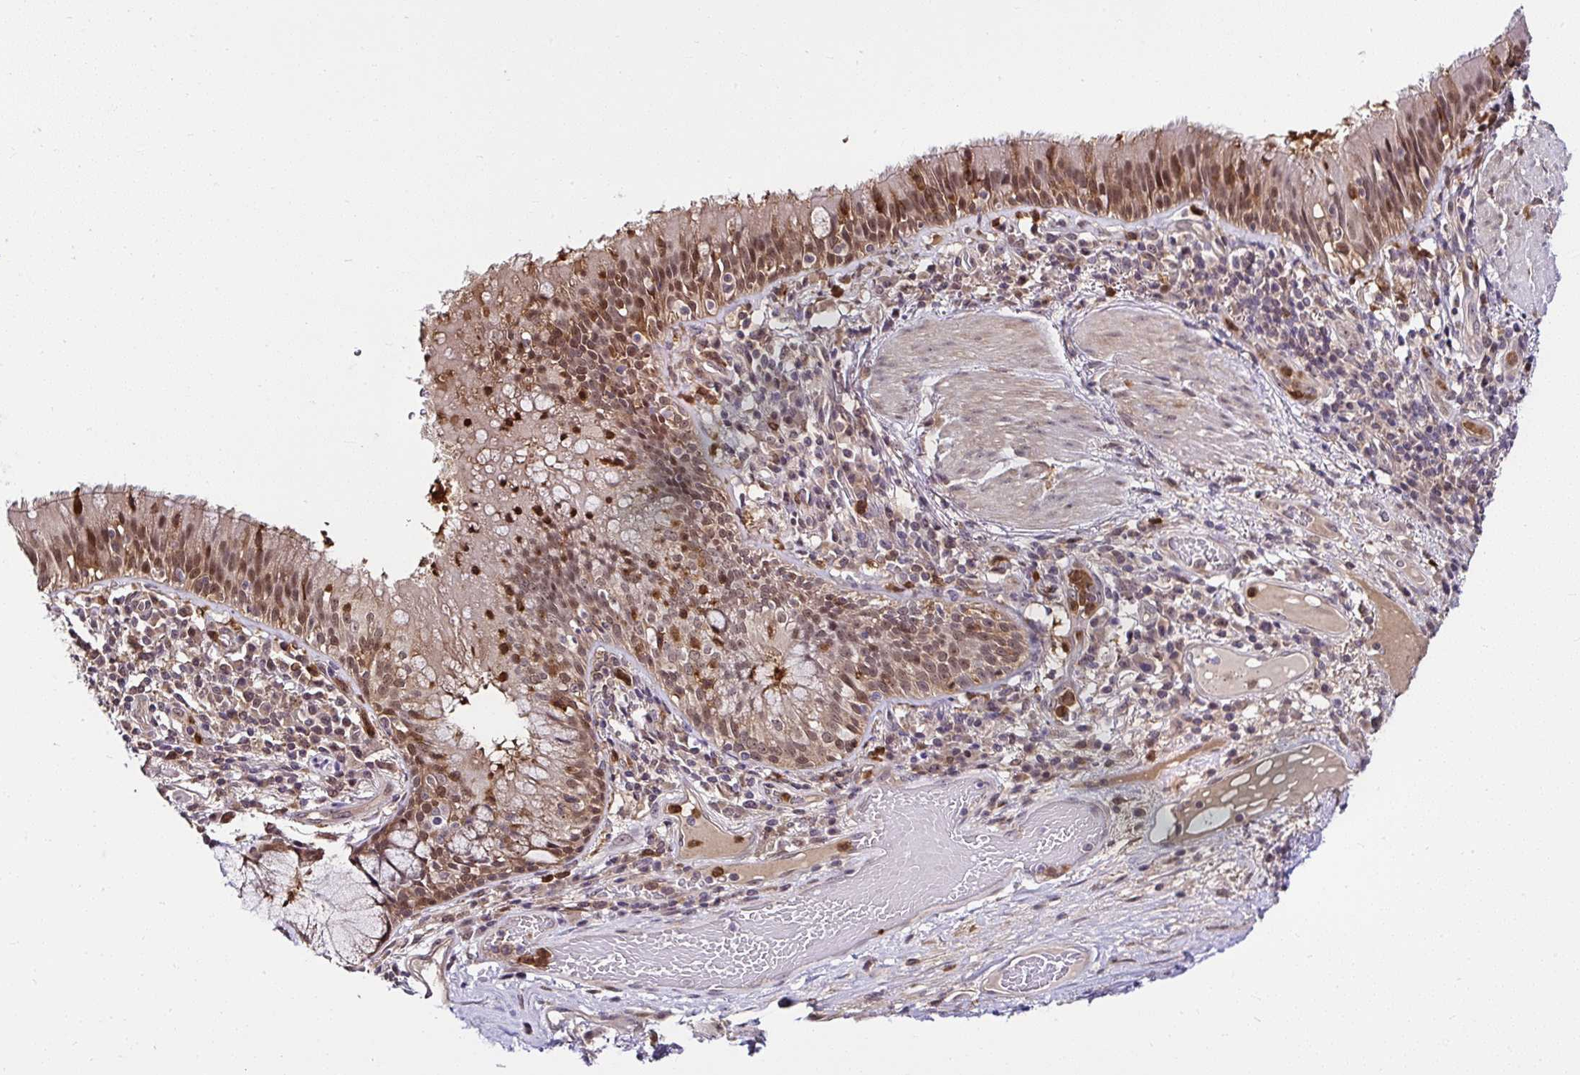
{"staining": {"intensity": "moderate", "quantity": ">75%", "location": "nuclear"}, "tissue": "bronchus", "cell_type": "Respiratory epithelial cells", "image_type": "normal", "snomed": [{"axis": "morphology", "description": "Normal tissue, NOS"}, {"axis": "topography", "description": "Cartilage tissue"}, {"axis": "topography", "description": "Bronchus"}], "caption": "Benign bronchus displays moderate nuclear positivity in approximately >75% of respiratory epithelial cells, visualized by immunohistochemistry.", "gene": "PIN4", "patient": {"sex": "male", "age": 56}}